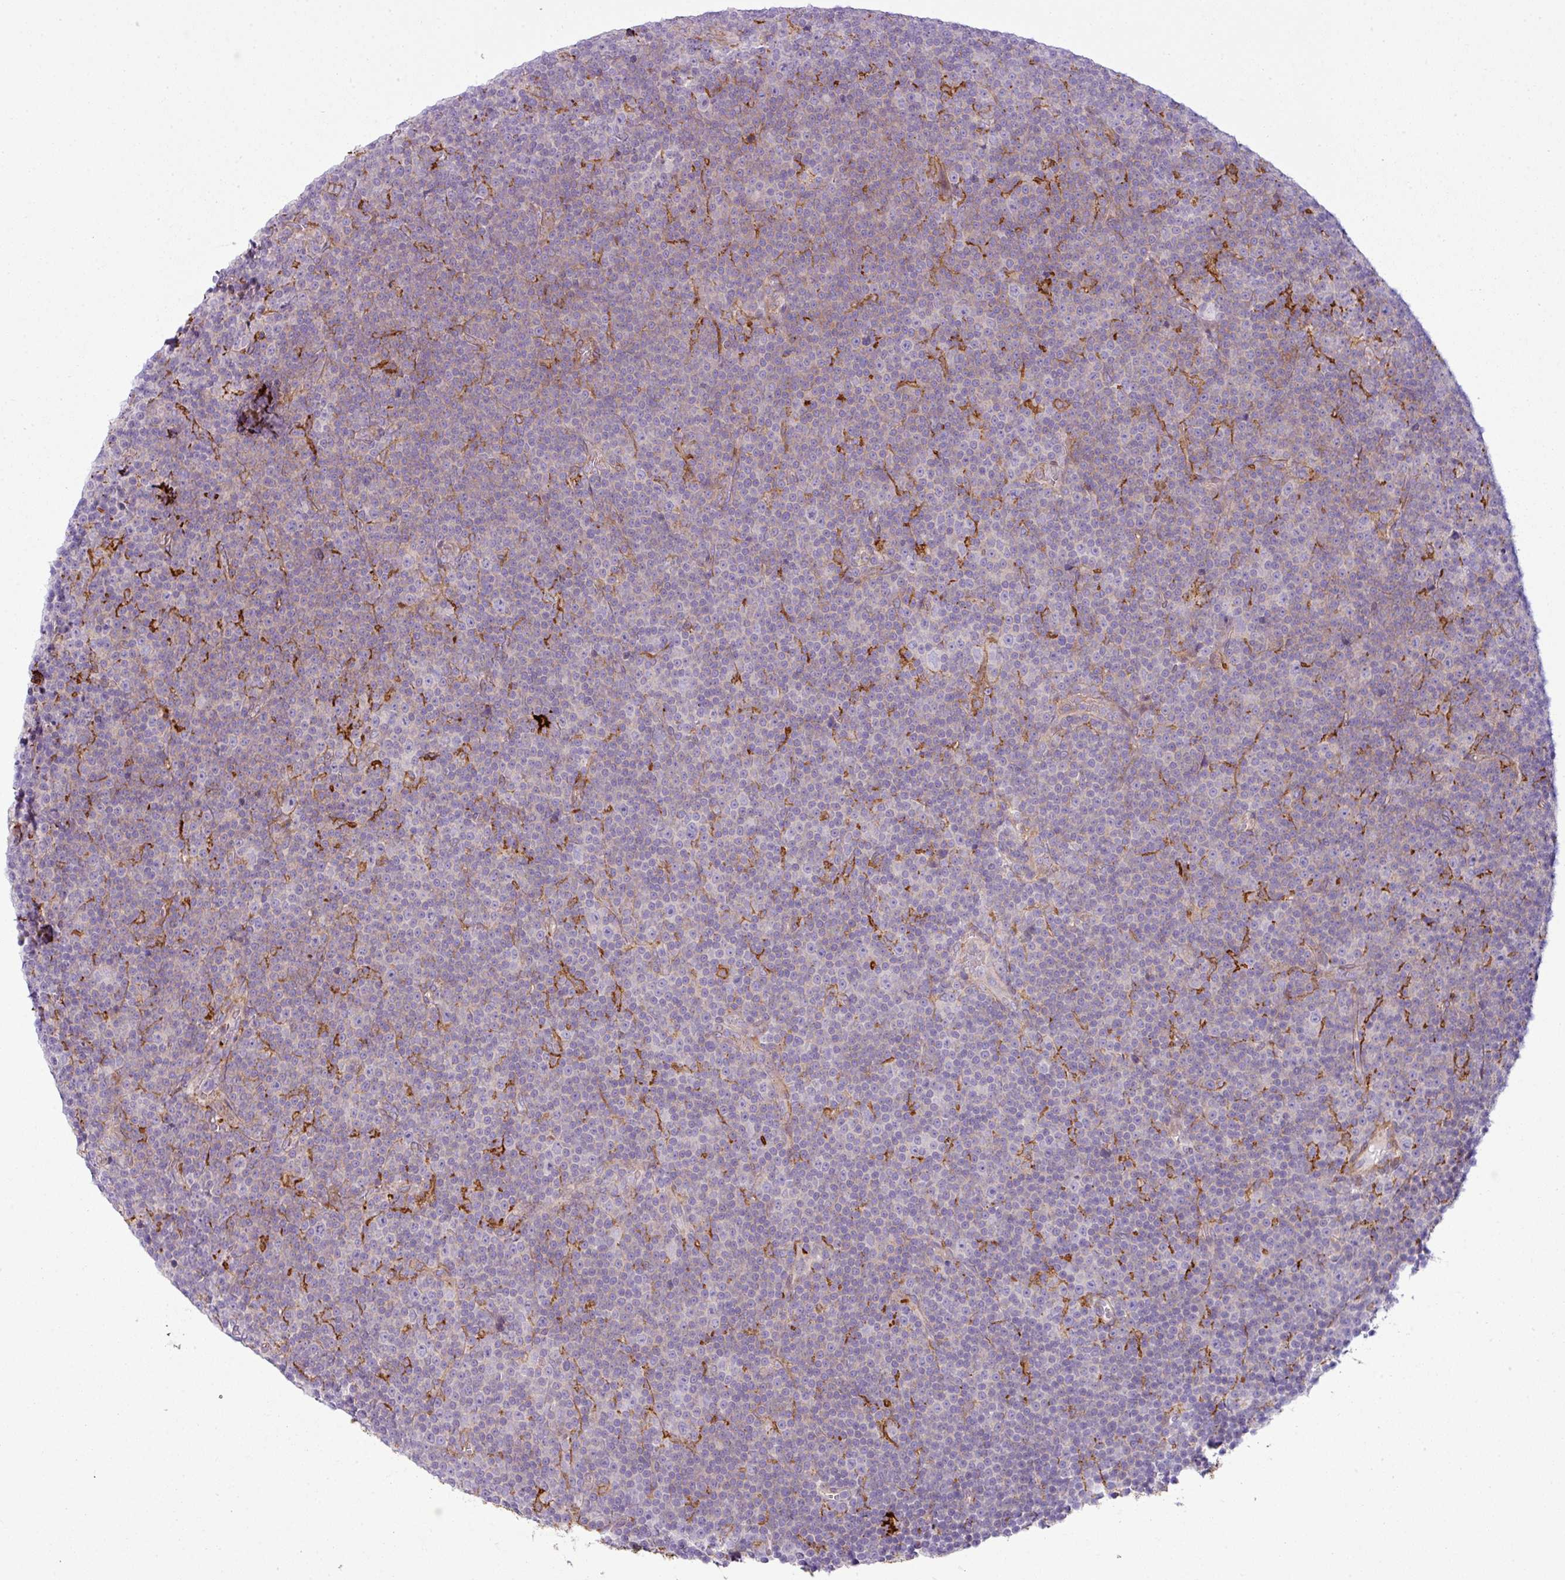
{"staining": {"intensity": "negative", "quantity": "none", "location": "none"}, "tissue": "lymphoma", "cell_type": "Tumor cells", "image_type": "cancer", "snomed": [{"axis": "morphology", "description": "Malignant lymphoma, non-Hodgkin's type, Low grade"}, {"axis": "topography", "description": "Lymph node"}], "caption": "Immunohistochemistry (IHC) micrograph of neoplastic tissue: human malignant lymphoma, non-Hodgkin's type (low-grade) stained with DAB (3,3'-diaminobenzidine) displays no significant protein expression in tumor cells.", "gene": "COL8A1", "patient": {"sex": "female", "age": 67}}